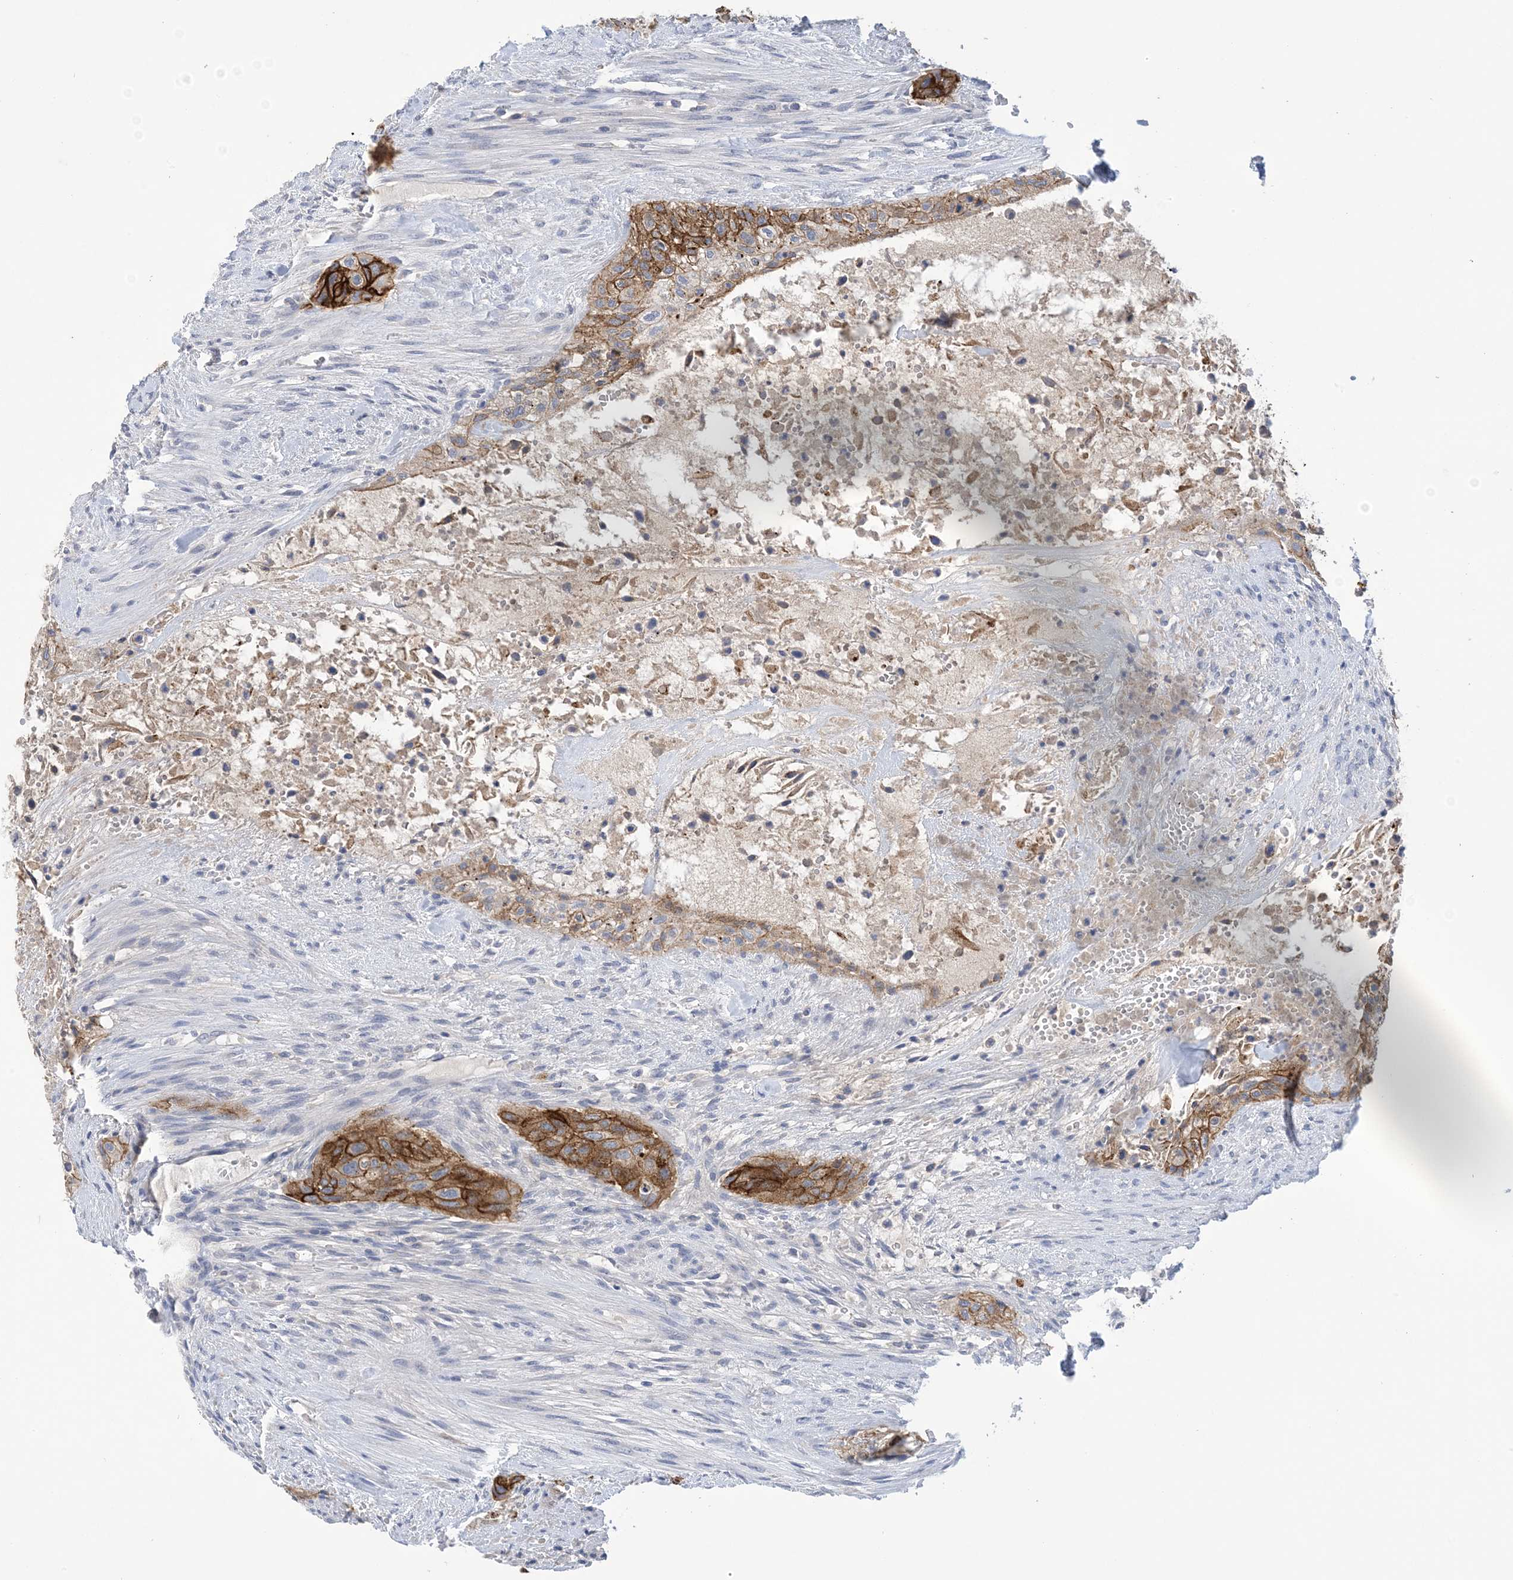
{"staining": {"intensity": "strong", "quantity": ">75%", "location": "cytoplasmic/membranous"}, "tissue": "urothelial cancer", "cell_type": "Tumor cells", "image_type": "cancer", "snomed": [{"axis": "morphology", "description": "Urothelial carcinoma, High grade"}, {"axis": "topography", "description": "Urinary bladder"}], "caption": "Strong cytoplasmic/membranous protein positivity is appreciated in about >75% of tumor cells in urothelial carcinoma (high-grade). Using DAB (3,3'-diaminobenzidine) (brown) and hematoxylin (blue) stains, captured at high magnification using brightfield microscopy.", "gene": "DSC3", "patient": {"sex": "male", "age": 35}}